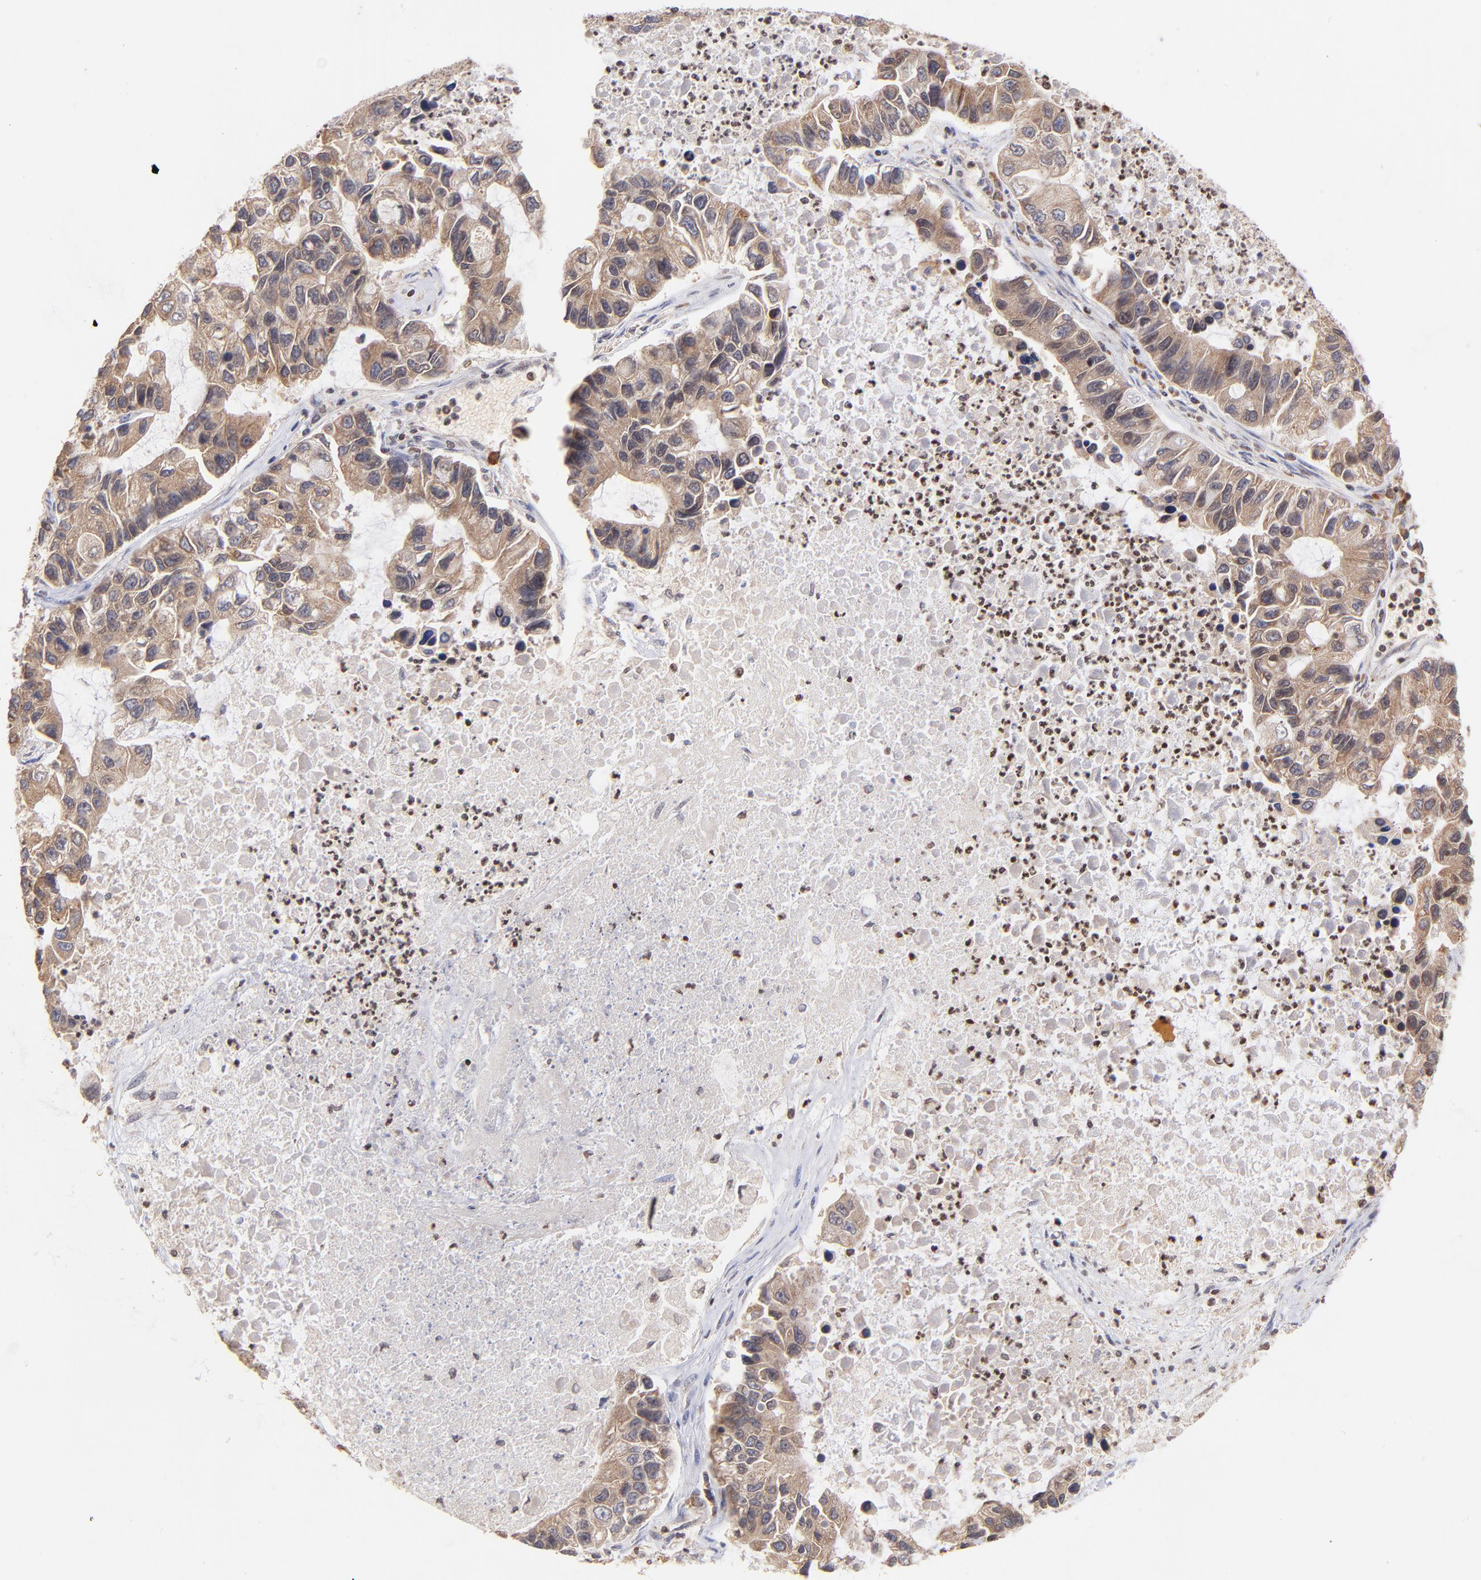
{"staining": {"intensity": "moderate", "quantity": ">75%", "location": "cytoplasmic/membranous"}, "tissue": "lung cancer", "cell_type": "Tumor cells", "image_type": "cancer", "snomed": [{"axis": "morphology", "description": "Adenocarcinoma, NOS"}, {"axis": "topography", "description": "Lung"}], "caption": "Immunohistochemistry staining of lung cancer (adenocarcinoma), which exhibits medium levels of moderate cytoplasmic/membranous staining in about >75% of tumor cells indicating moderate cytoplasmic/membranous protein expression. The staining was performed using DAB (3,3'-diaminobenzidine) (brown) for protein detection and nuclei were counterstained in hematoxylin (blue).", "gene": "WDR25", "patient": {"sex": "female", "age": 51}}